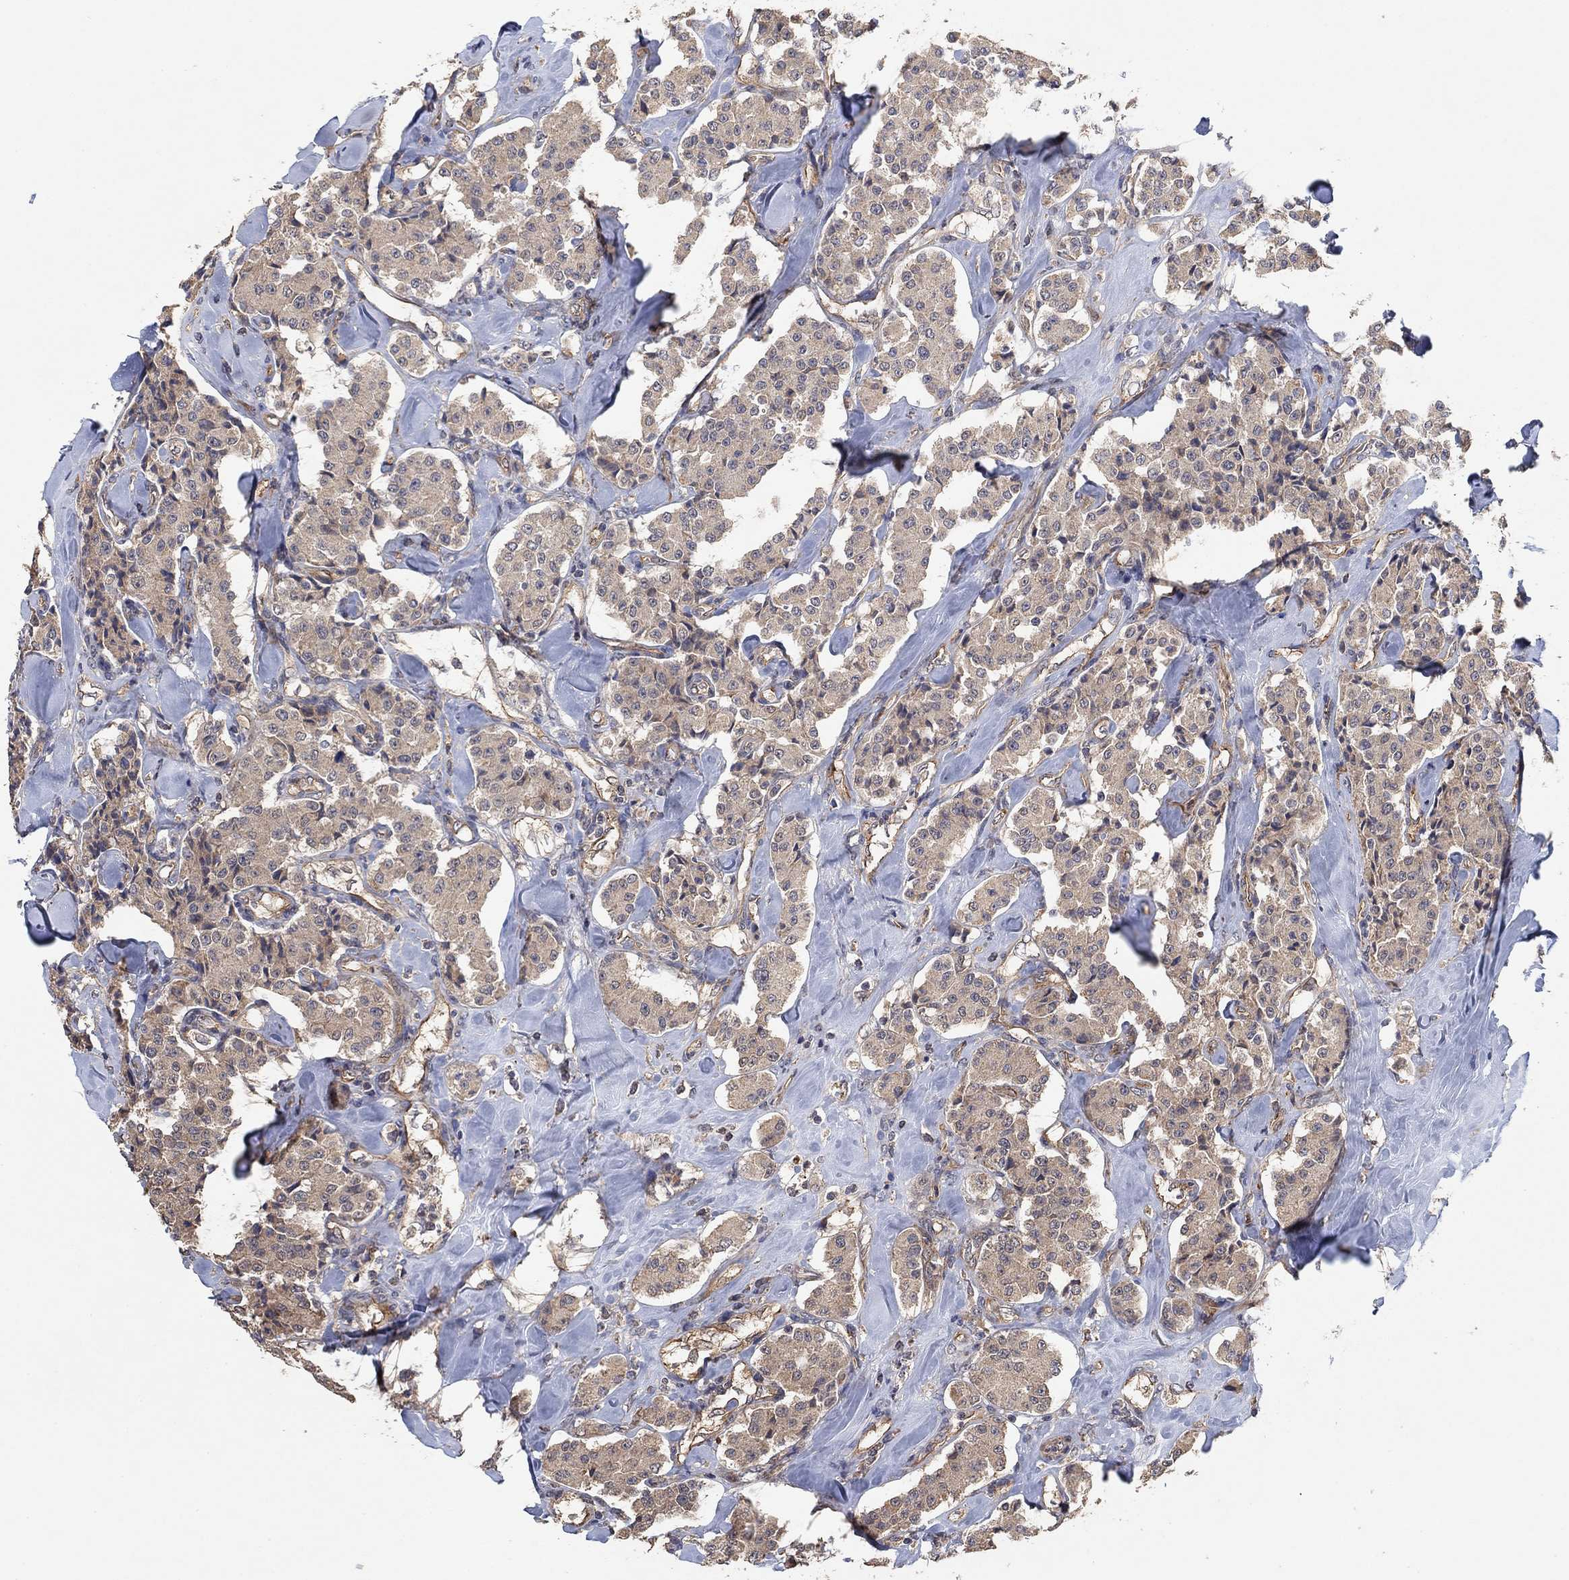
{"staining": {"intensity": "weak", "quantity": ">75%", "location": "cytoplasmic/membranous"}, "tissue": "carcinoid", "cell_type": "Tumor cells", "image_type": "cancer", "snomed": [{"axis": "morphology", "description": "Carcinoid, malignant, NOS"}, {"axis": "topography", "description": "Pancreas"}], "caption": "This histopathology image displays immunohistochemistry staining of malignant carcinoid, with low weak cytoplasmic/membranous expression in about >75% of tumor cells.", "gene": "MCUR1", "patient": {"sex": "male", "age": 41}}